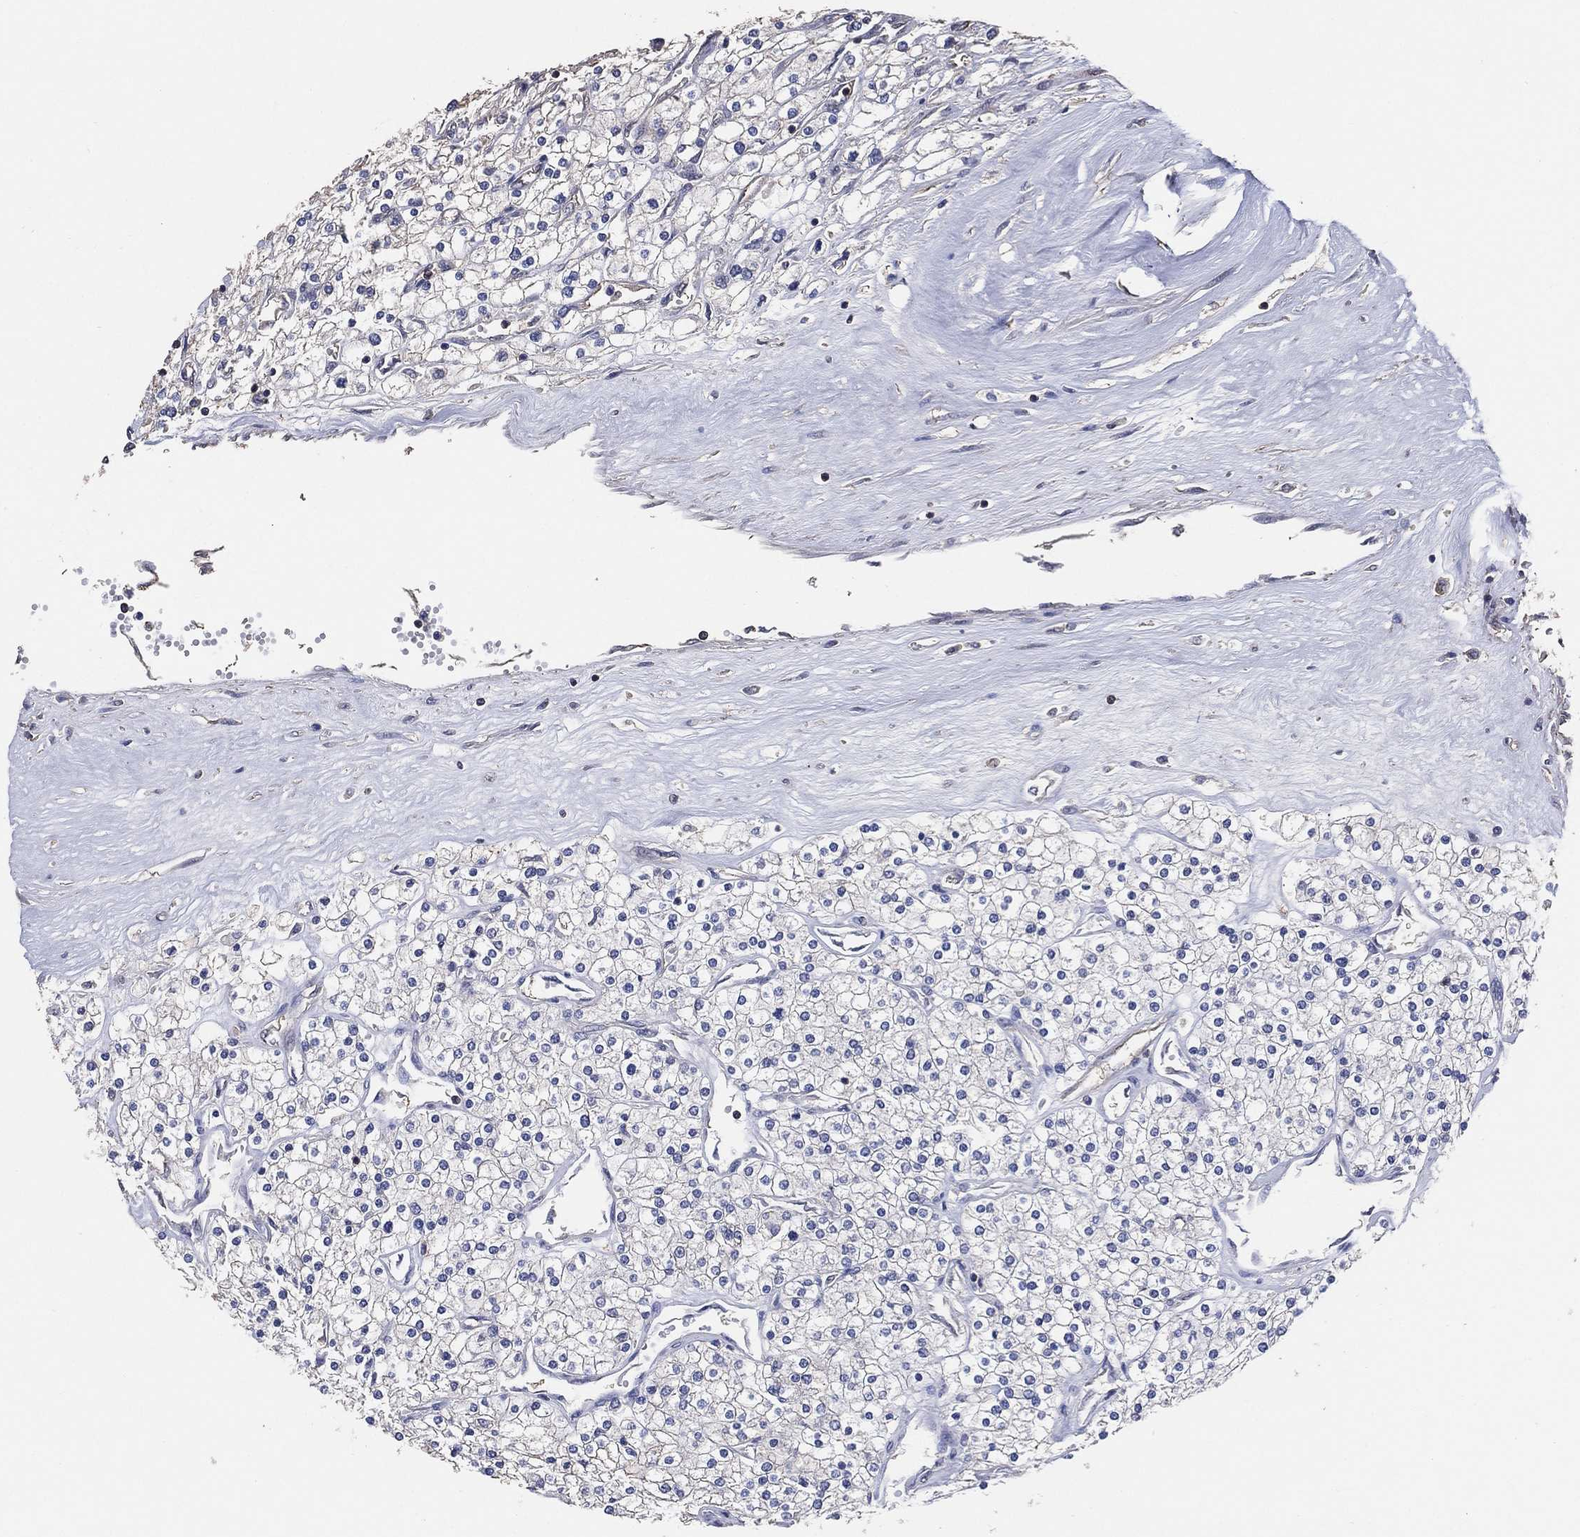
{"staining": {"intensity": "negative", "quantity": "none", "location": "none"}, "tissue": "renal cancer", "cell_type": "Tumor cells", "image_type": "cancer", "snomed": [{"axis": "morphology", "description": "Adenocarcinoma, NOS"}, {"axis": "topography", "description": "Kidney"}], "caption": "This is an IHC histopathology image of adenocarcinoma (renal). There is no positivity in tumor cells.", "gene": "KLK5", "patient": {"sex": "male", "age": 80}}